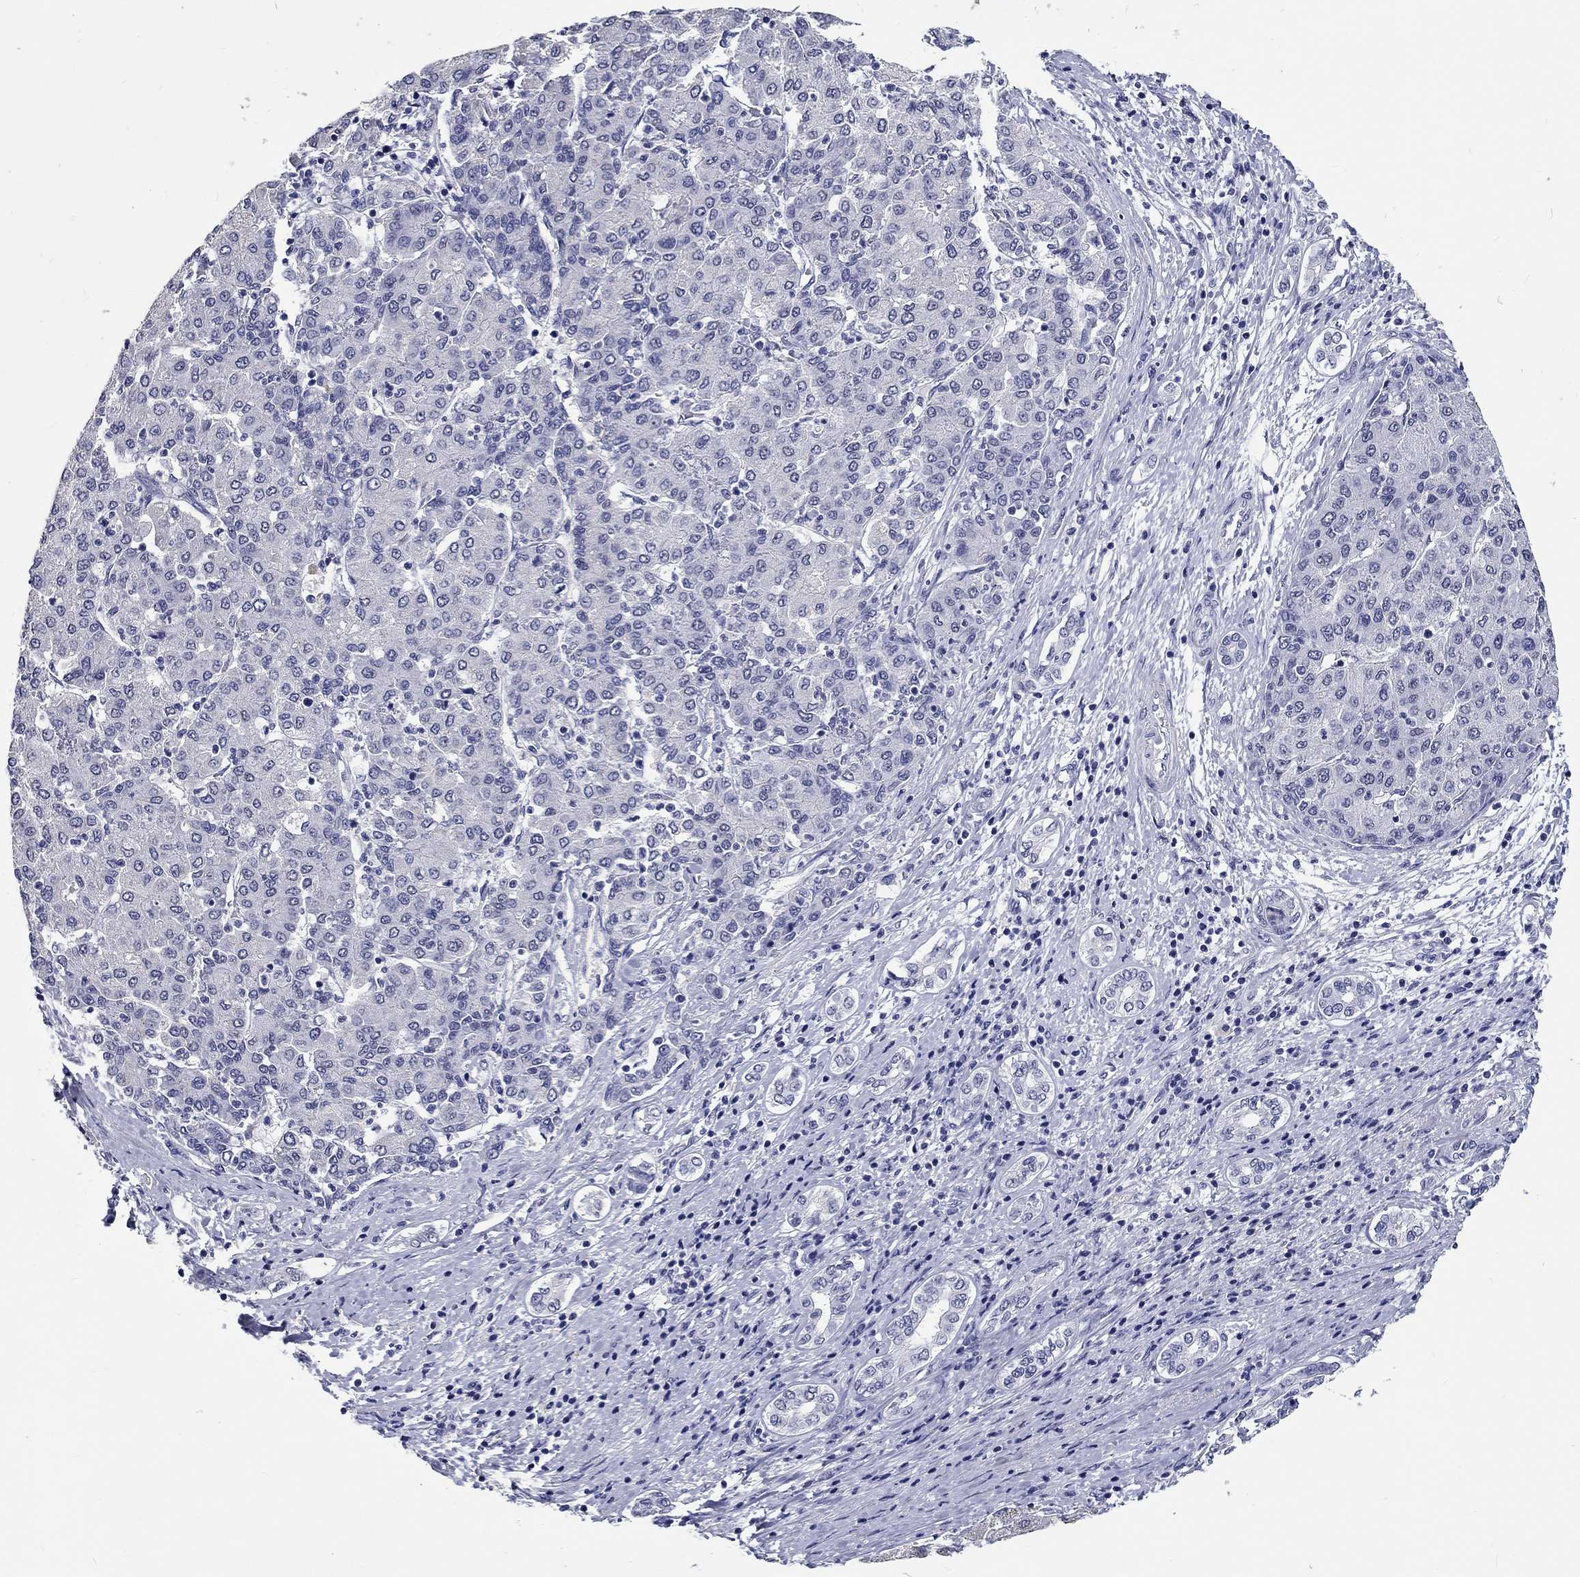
{"staining": {"intensity": "negative", "quantity": "none", "location": "none"}, "tissue": "liver cancer", "cell_type": "Tumor cells", "image_type": "cancer", "snomed": [{"axis": "morphology", "description": "Carcinoma, Hepatocellular, NOS"}, {"axis": "topography", "description": "Liver"}], "caption": "Immunohistochemical staining of liver hepatocellular carcinoma displays no significant expression in tumor cells. (IHC, brightfield microscopy, high magnification).", "gene": "GRIN1", "patient": {"sex": "male", "age": 65}}